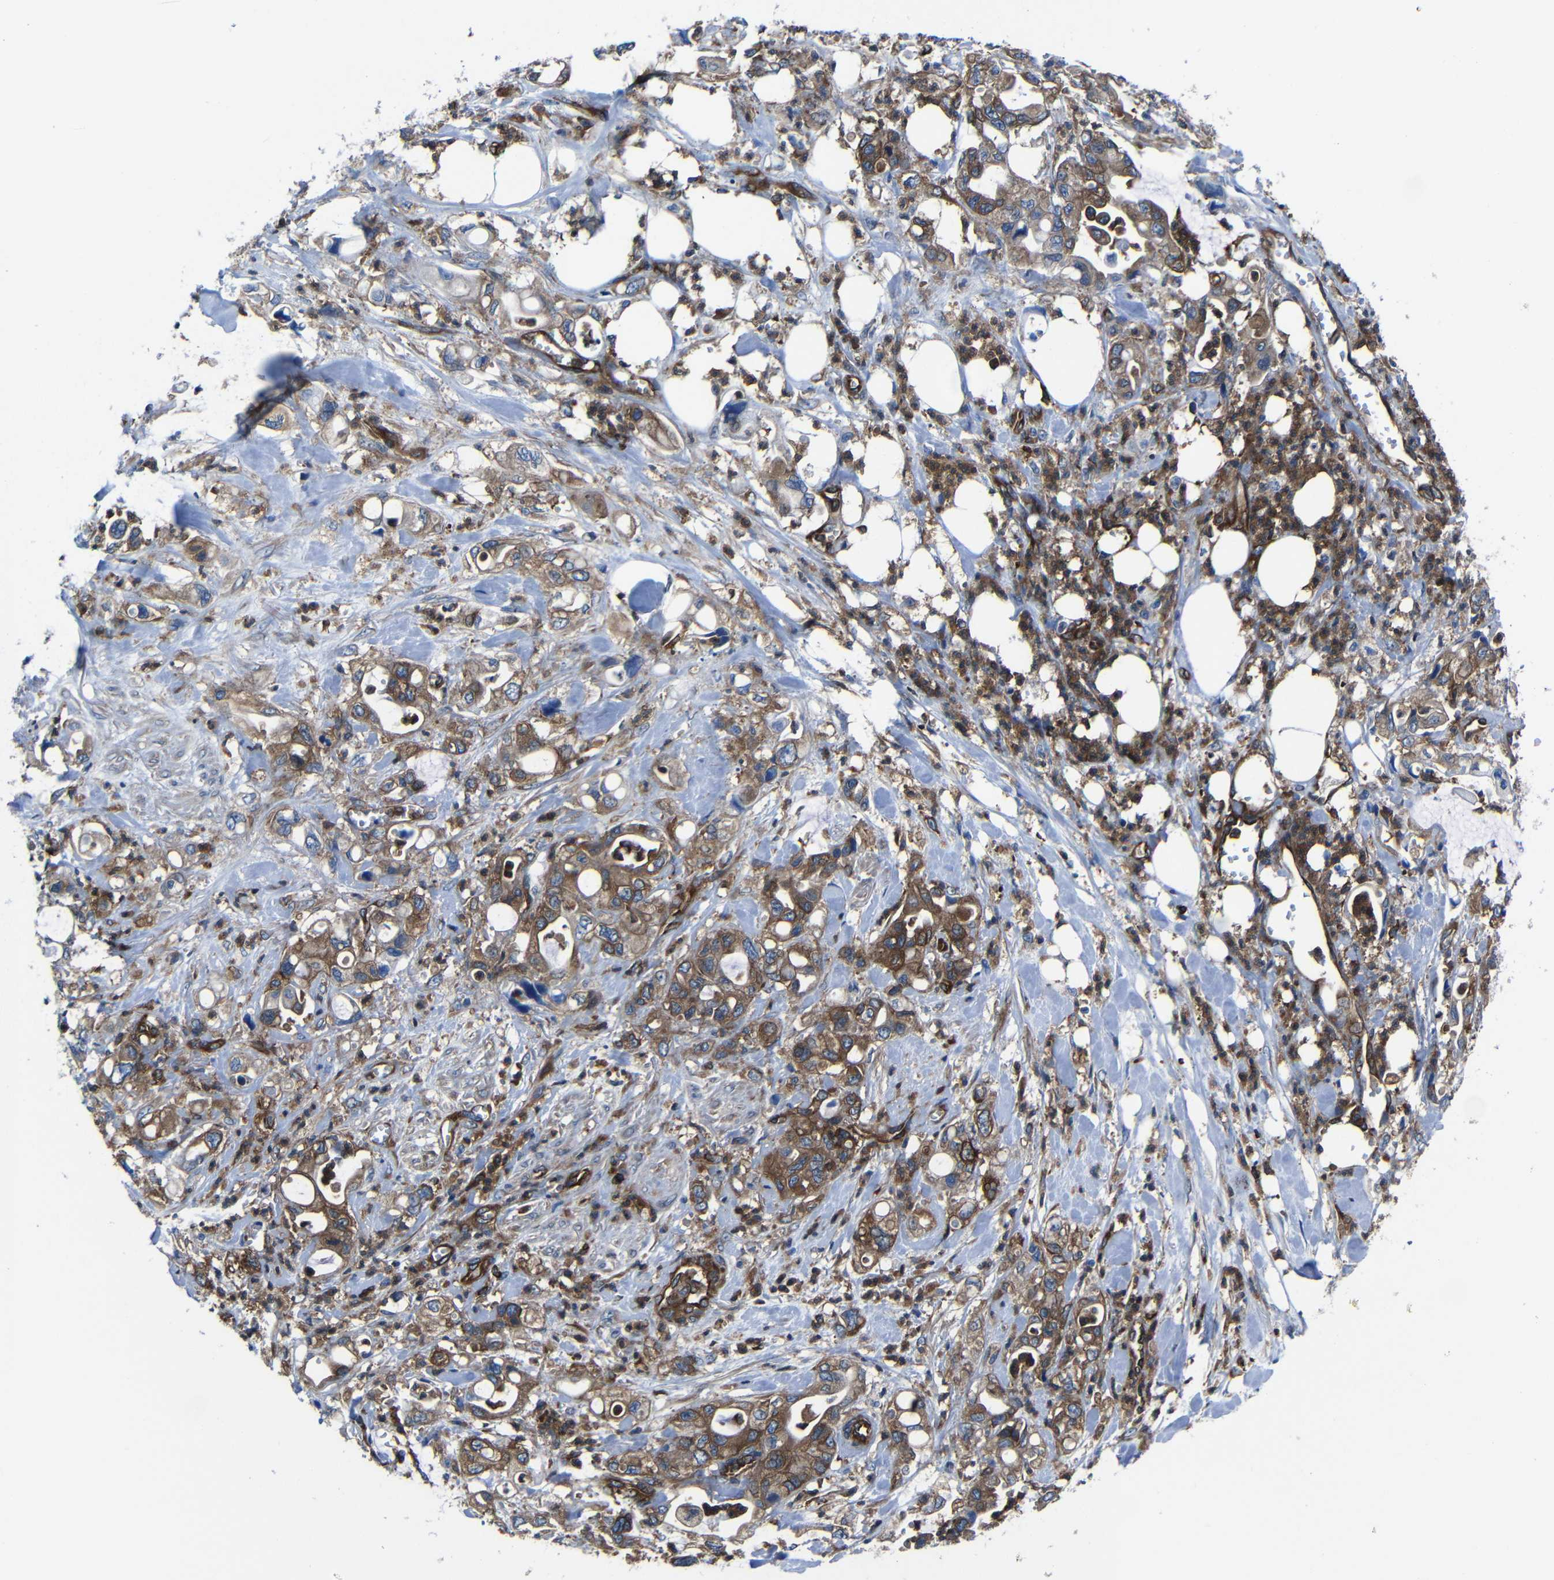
{"staining": {"intensity": "moderate", "quantity": ">75%", "location": "cytoplasmic/membranous"}, "tissue": "pancreatic cancer", "cell_type": "Tumor cells", "image_type": "cancer", "snomed": [{"axis": "morphology", "description": "Adenocarcinoma, NOS"}, {"axis": "topography", "description": "Pancreas"}], "caption": "Adenocarcinoma (pancreatic) stained with immunohistochemistry exhibits moderate cytoplasmic/membranous staining in approximately >75% of tumor cells. (DAB = brown stain, brightfield microscopy at high magnification).", "gene": "ARHGEF1", "patient": {"sex": "male", "age": 70}}